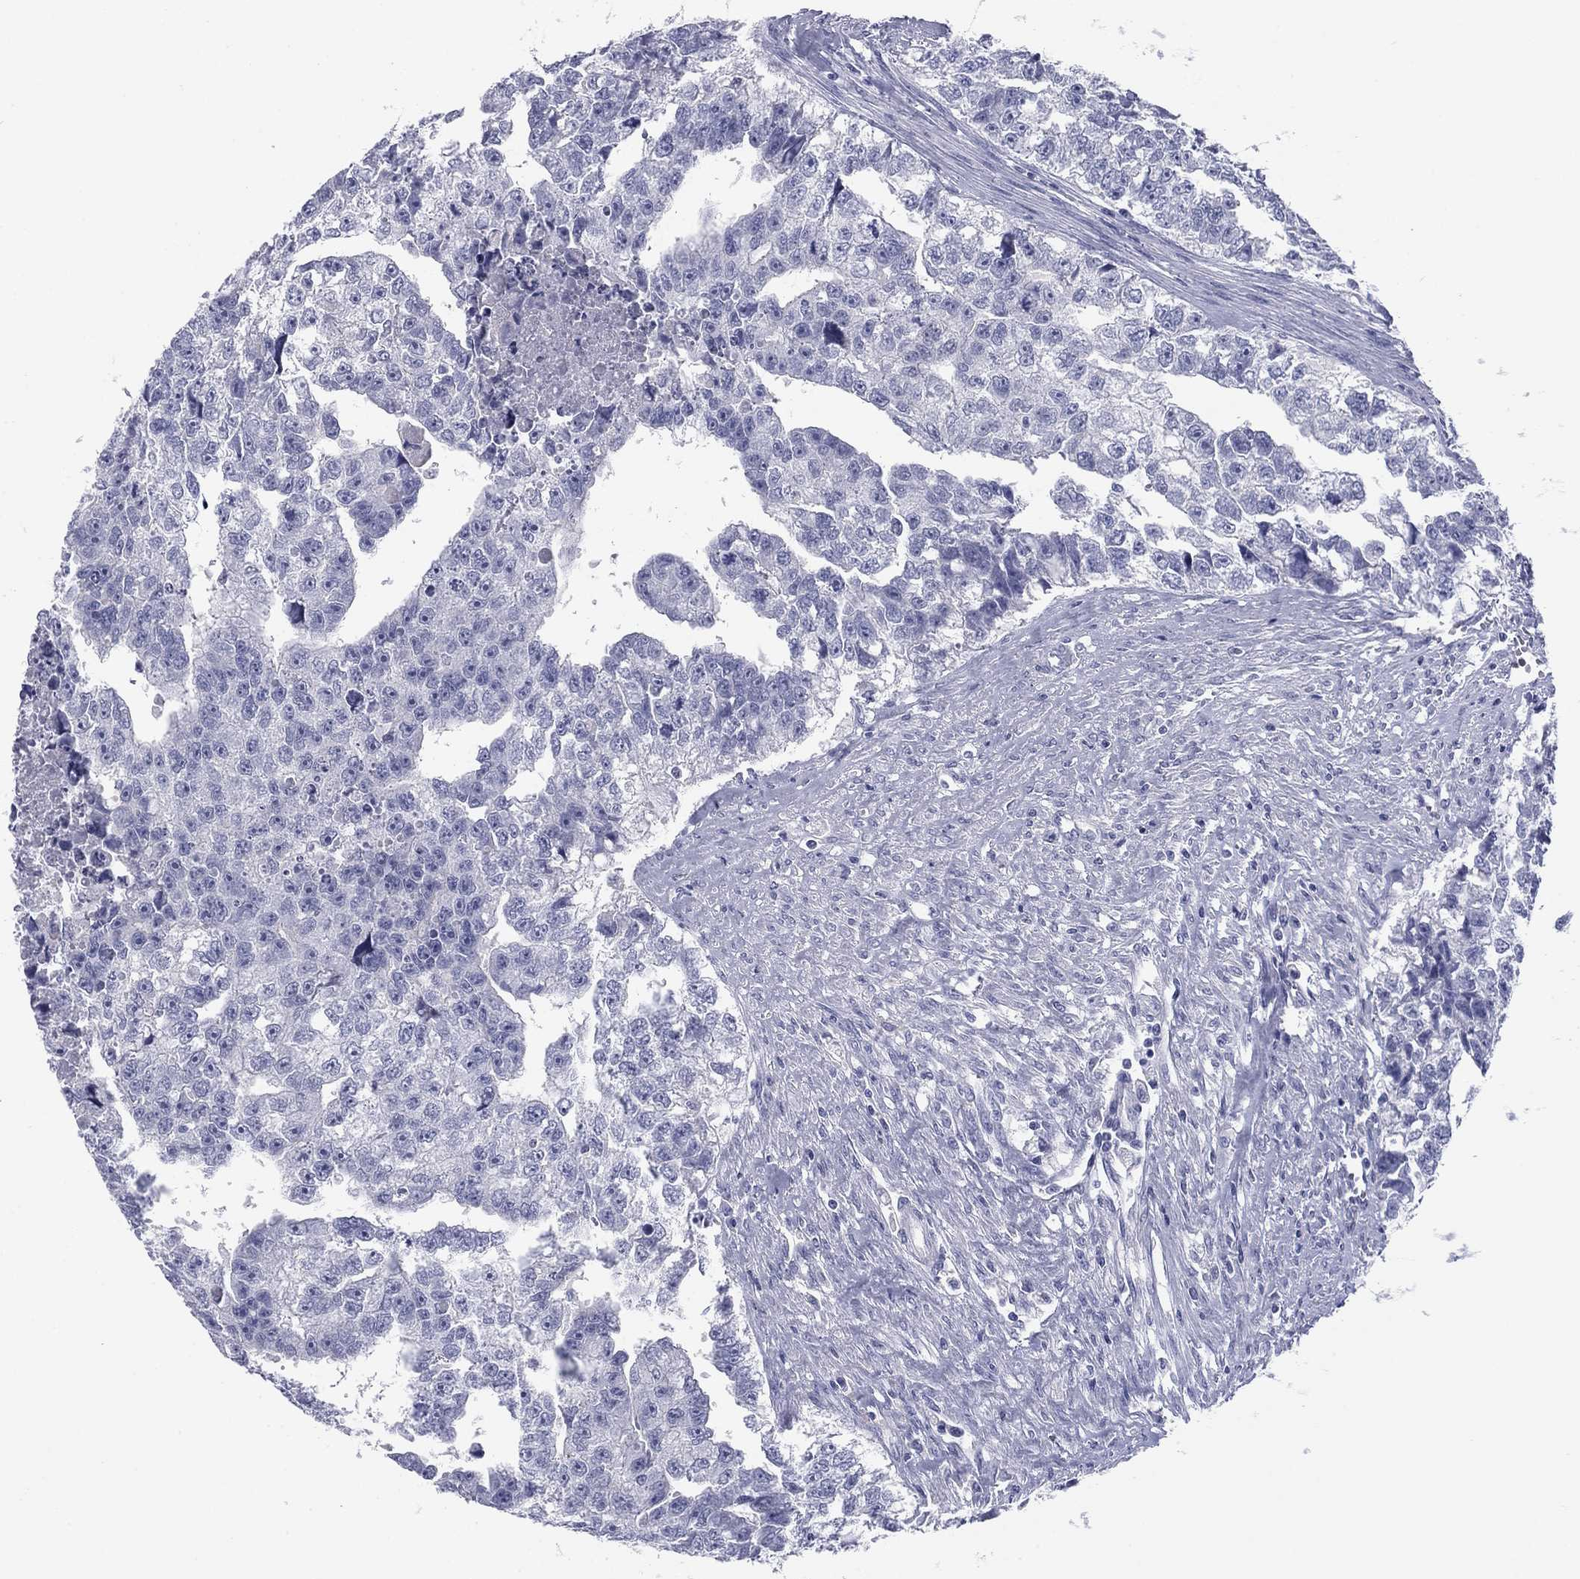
{"staining": {"intensity": "negative", "quantity": "none", "location": "none"}, "tissue": "testis cancer", "cell_type": "Tumor cells", "image_type": "cancer", "snomed": [{"axis": "morphology", "description": "Carcinoma, Embryonal, NOS"}, {"axis": "morphology", "description": "Teratoma, malignant, NOS"}, {"axis": "topography", "description": "Testis"}], "caption": "This photomicrograph is of testis cancer (embryonal carcinoma) stained with immunohistochemistry (IHC) to label a protein in brown with the nuclei are counter-stained blue. There is no staining in tumor cells. Nuclei are stained in blue.", "gene": "KCNH1", "patient": {"sex": "male", "age": 44}}